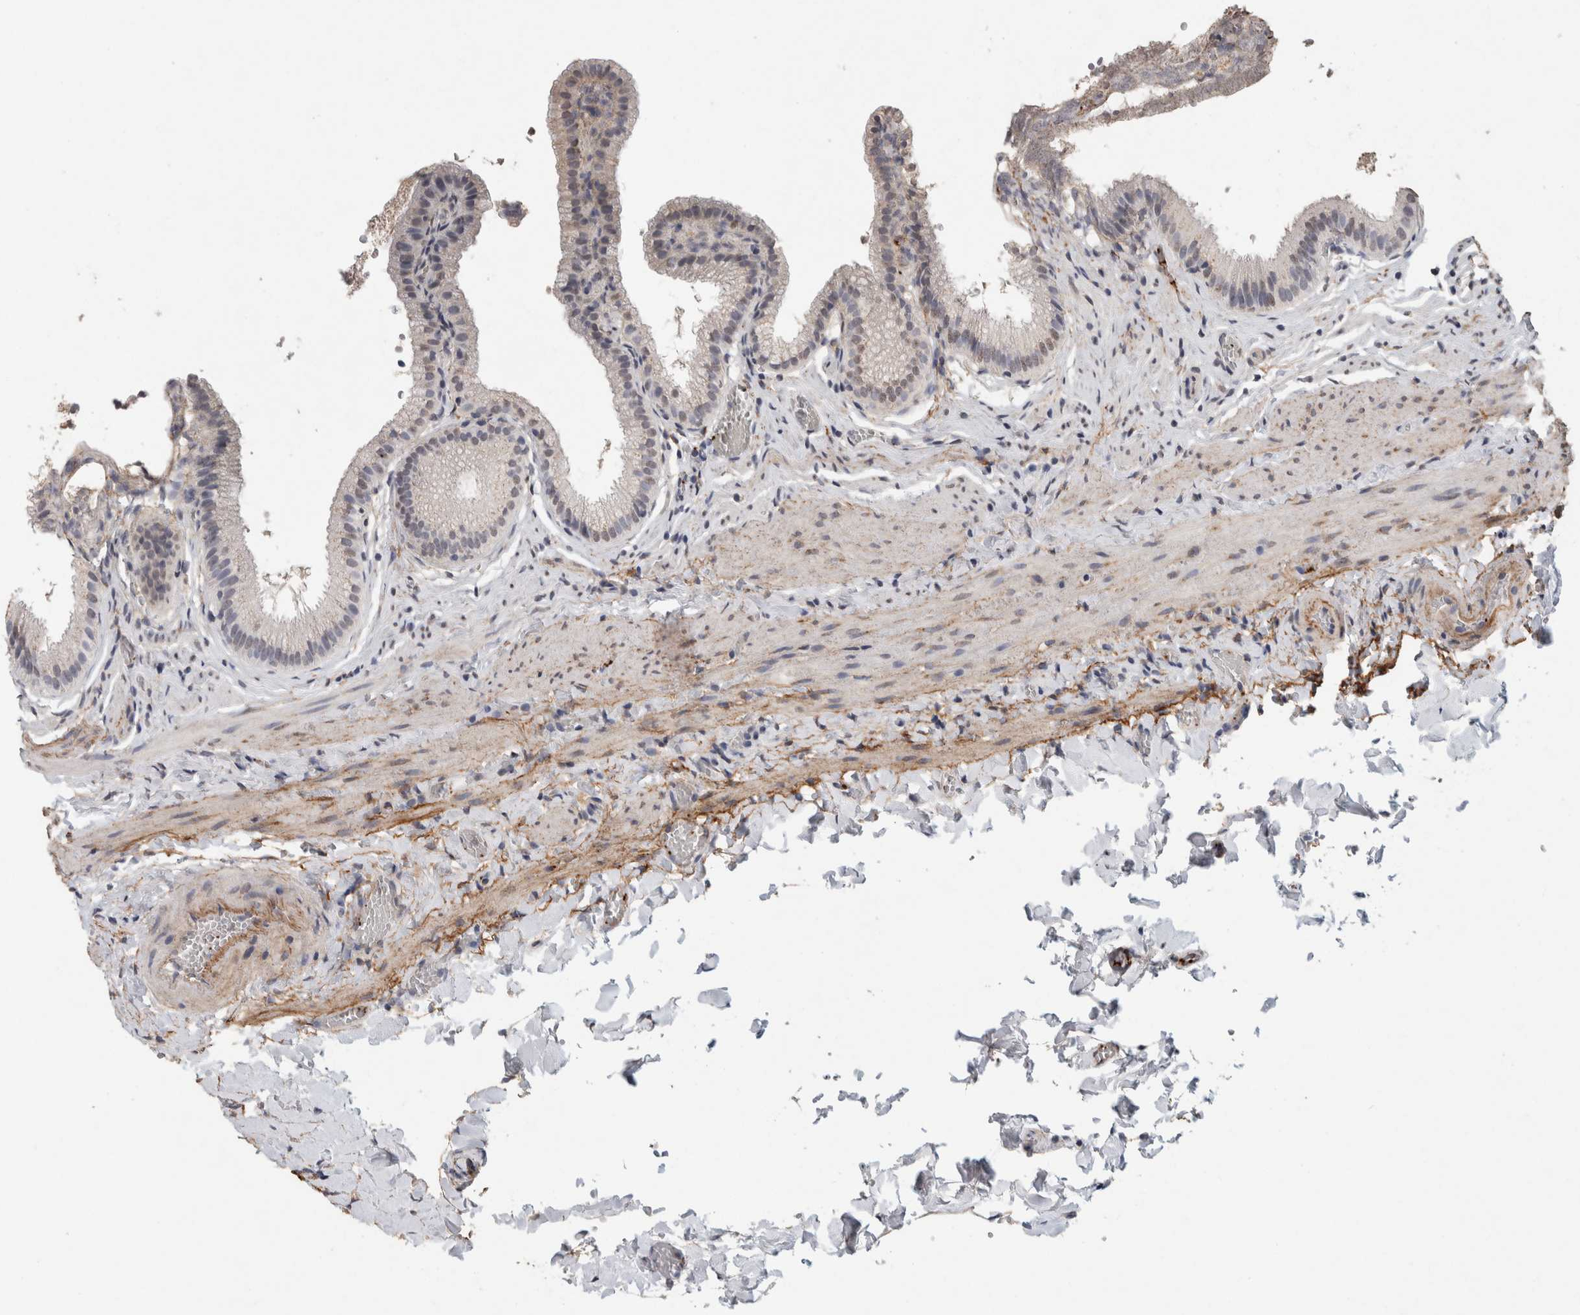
{"staining": {"intensity": "weak", "quantity": "25%-75%", "location": "nuclear"}, "tissue": "gallbladder", "cell_type": "Glandular cells", "image_type": "normal", "snomed": [{"axis": "morphology", "description": "Normal tissue, NOS"}, {"axis": "topography", "description": "Gallbladder"}], "caption": "Immunohistochemical staining of normal human gallbladder reveals low levels of weak nuclear expression in approximately 25%-75% of glandular cells. (IHC, brightfield microscopy, high magnification).", "gene": "LTBP1", "patient": {"sex": "male", "age": 38}}